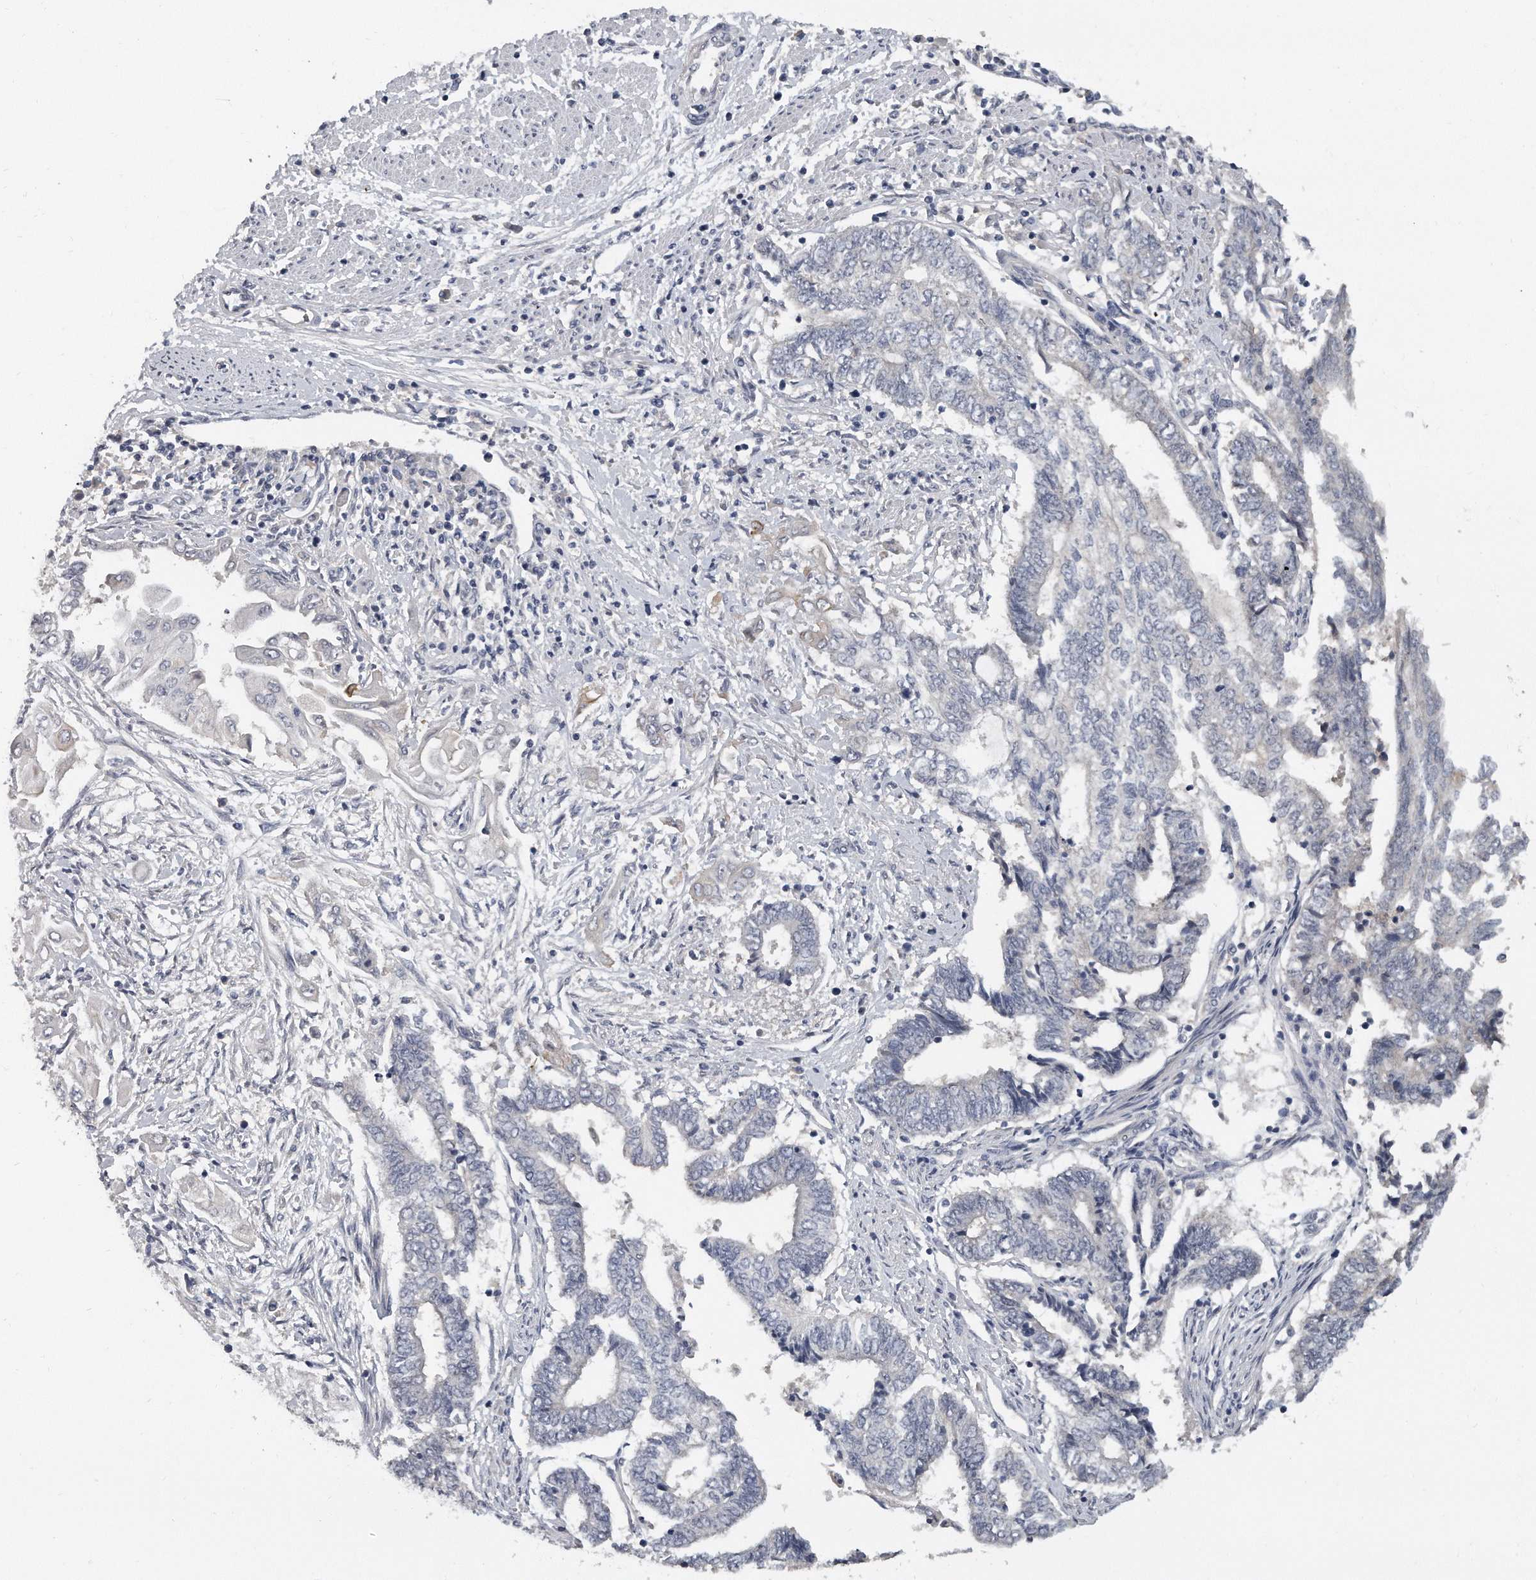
{"staining": {"intensity": "negative", "quantity": "none", "location": "none"}, "tissue": "endometrial cancer", "cell_type": "Tumor cells", "image_type": "cancer", "snomed": [{"axis": "morphology", "description": "Adenocarcinoma, NOS"}, {"axis": "topography", "description": "Uterus"}, {"axis": "topography", "description": "Endometrium"}], "caption": "Endometrial cancer (adenocarcinoma) was stained to show a protein in brown. There is no significant staining in tumor cells.", "gene": "KLHL7", "patient": {"sex": "female", "age": 70}}